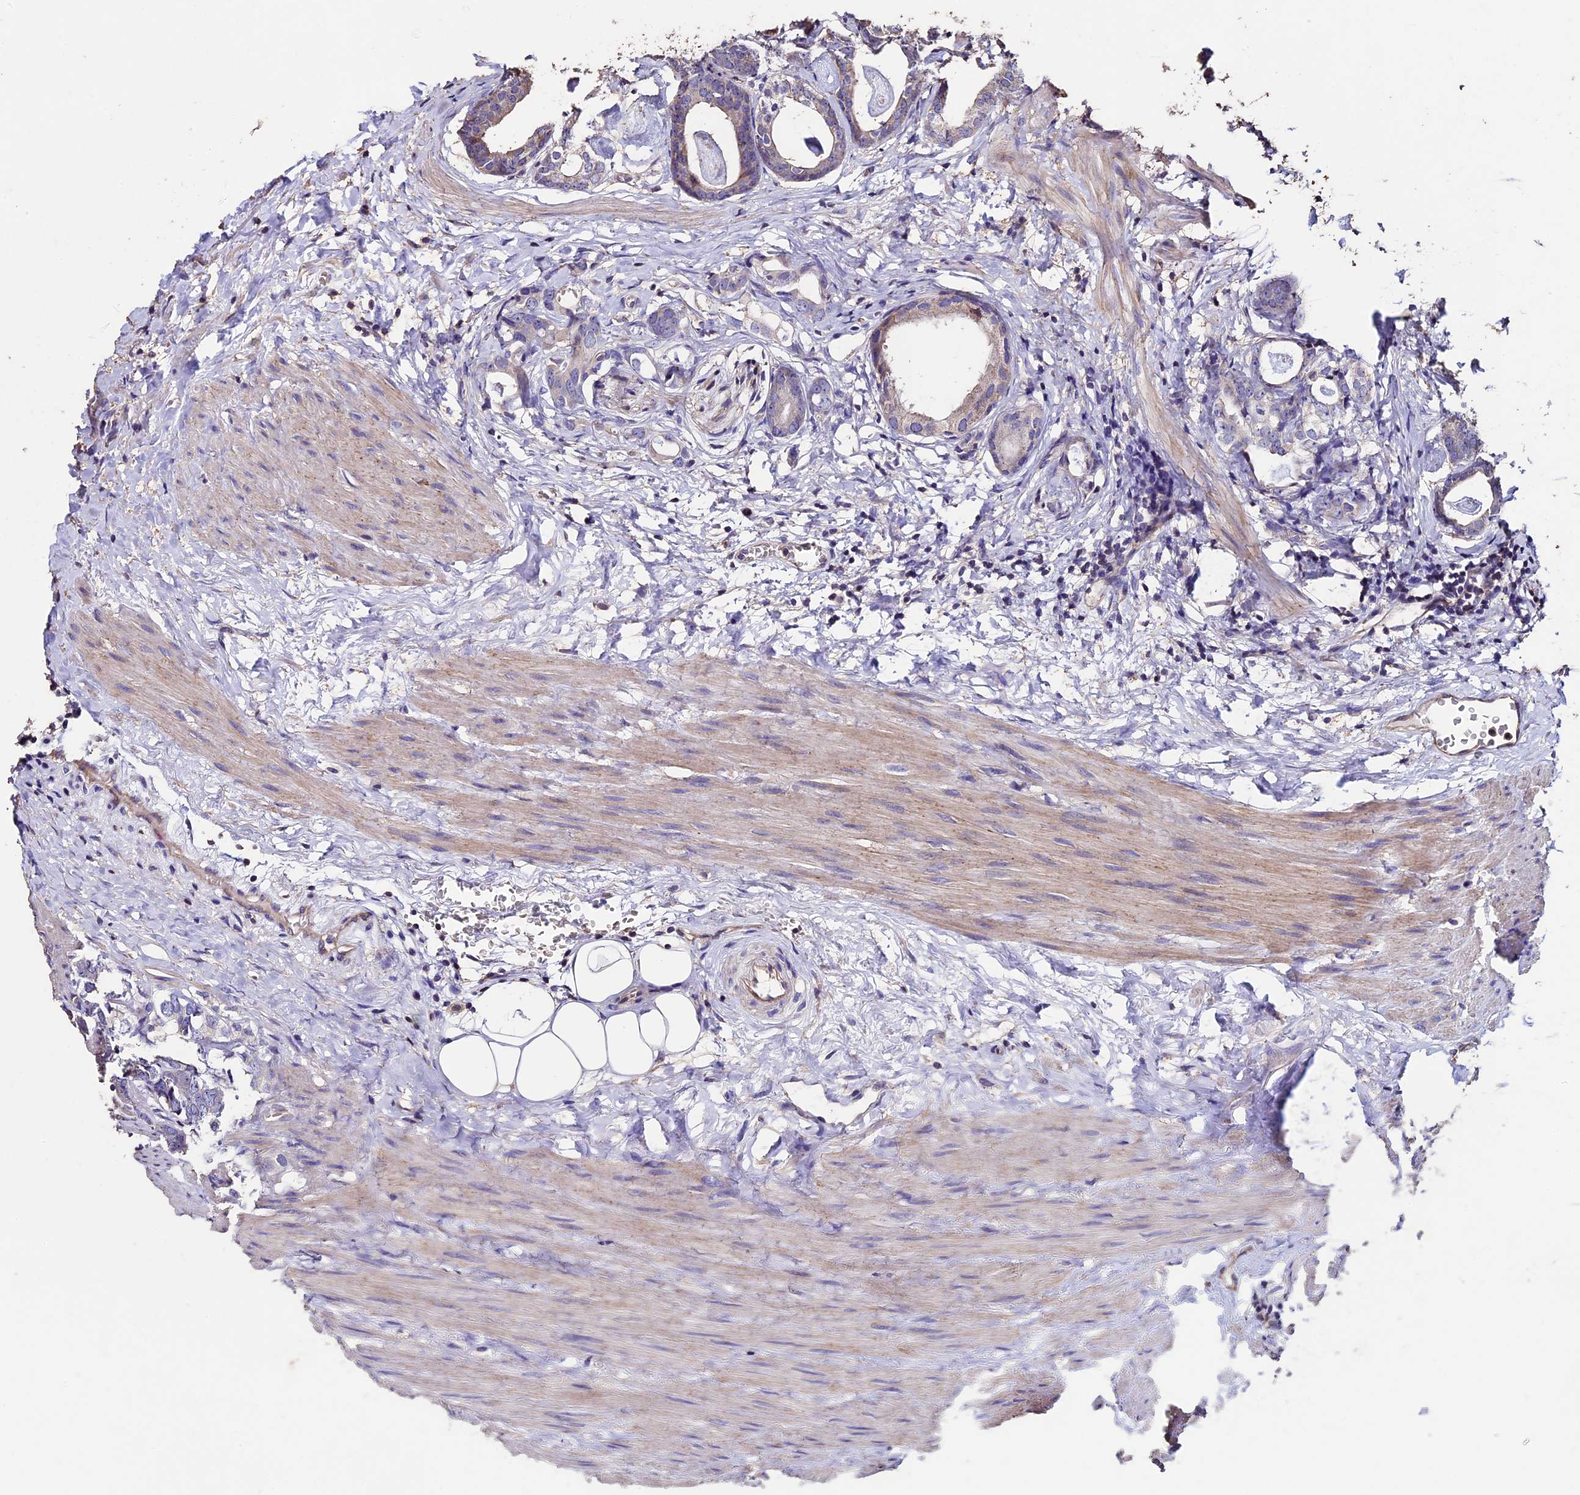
{"staining": {"intensity": "negative", "quantity": "none", "location": "none"}, "tissue": "prostate cancer", "cell_type": "Tumor cells", "image_type": "cancer", "snomed": [{"axis": "morphology", "description": "Adenocarcinoma, Low grade"}, {"axis": "topography", "description": "Prostate"}], "caption": "An image of prostate low-grade adenocarcinoma stained for a protein displays no brown staining in tumor cells.", "gene": "USB1", "patient": {"sex": "male", "age": 71}}